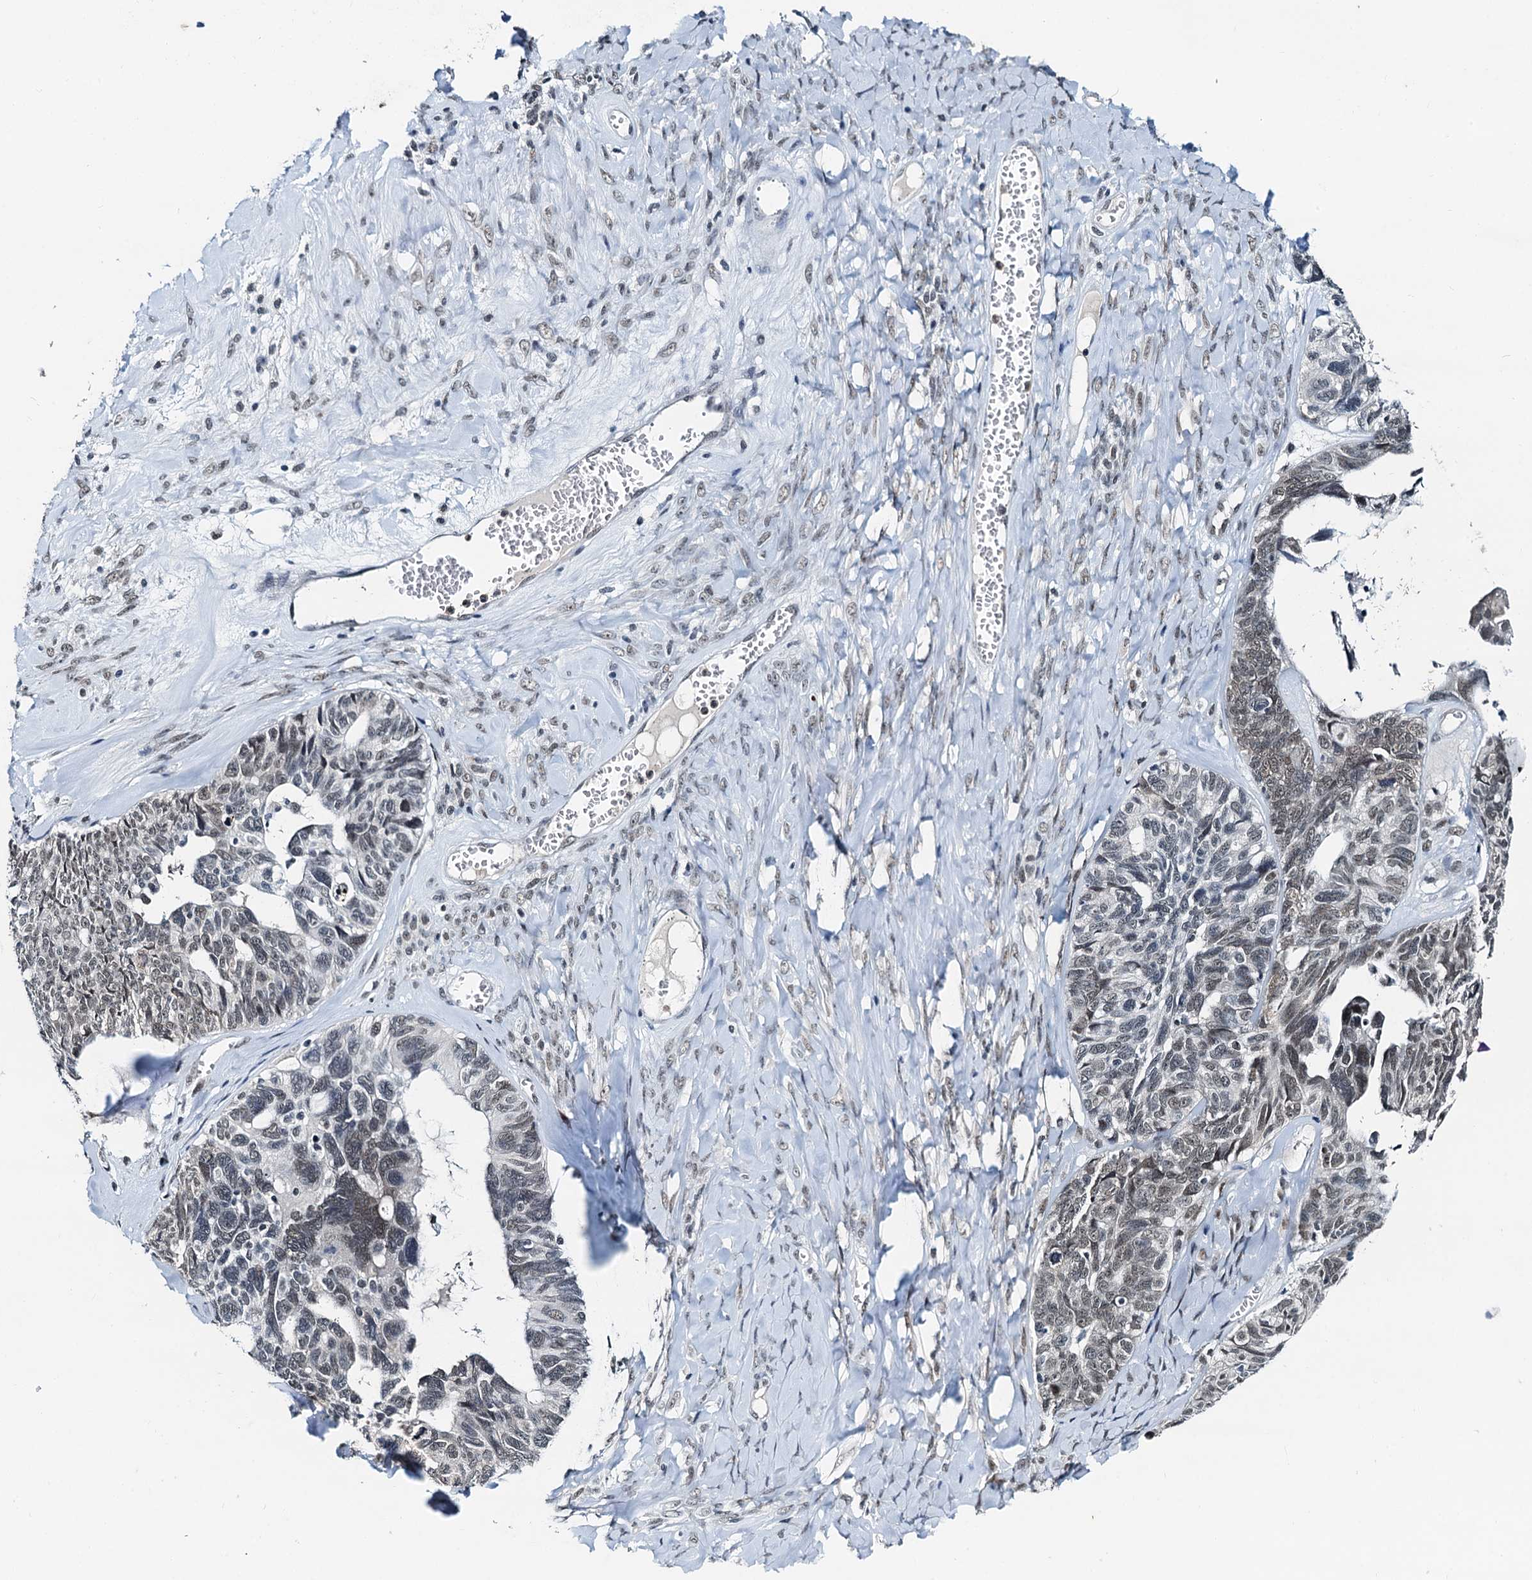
{"staining": {"intensity": "weak", "quantity": ">75%", "location": "nuclear"}, "tissue": "ovarian cancer", "cell_type": "Tumor cells", "image_type": "cancer", "snomed": [{"axis": "morphology", "description": "Cystadenocarcinoma, serous, NOS"}, {"axis": "topography", "description": "Ovary"}], "caption": "Immunohistochemistry (IHC) of ovarian cancer demonstrates low levels of weak nuclear positivity in approximately >75% of tumor cells.", "gene": "SNRPD1", "patient": {"sex": "female", "age": 79}}